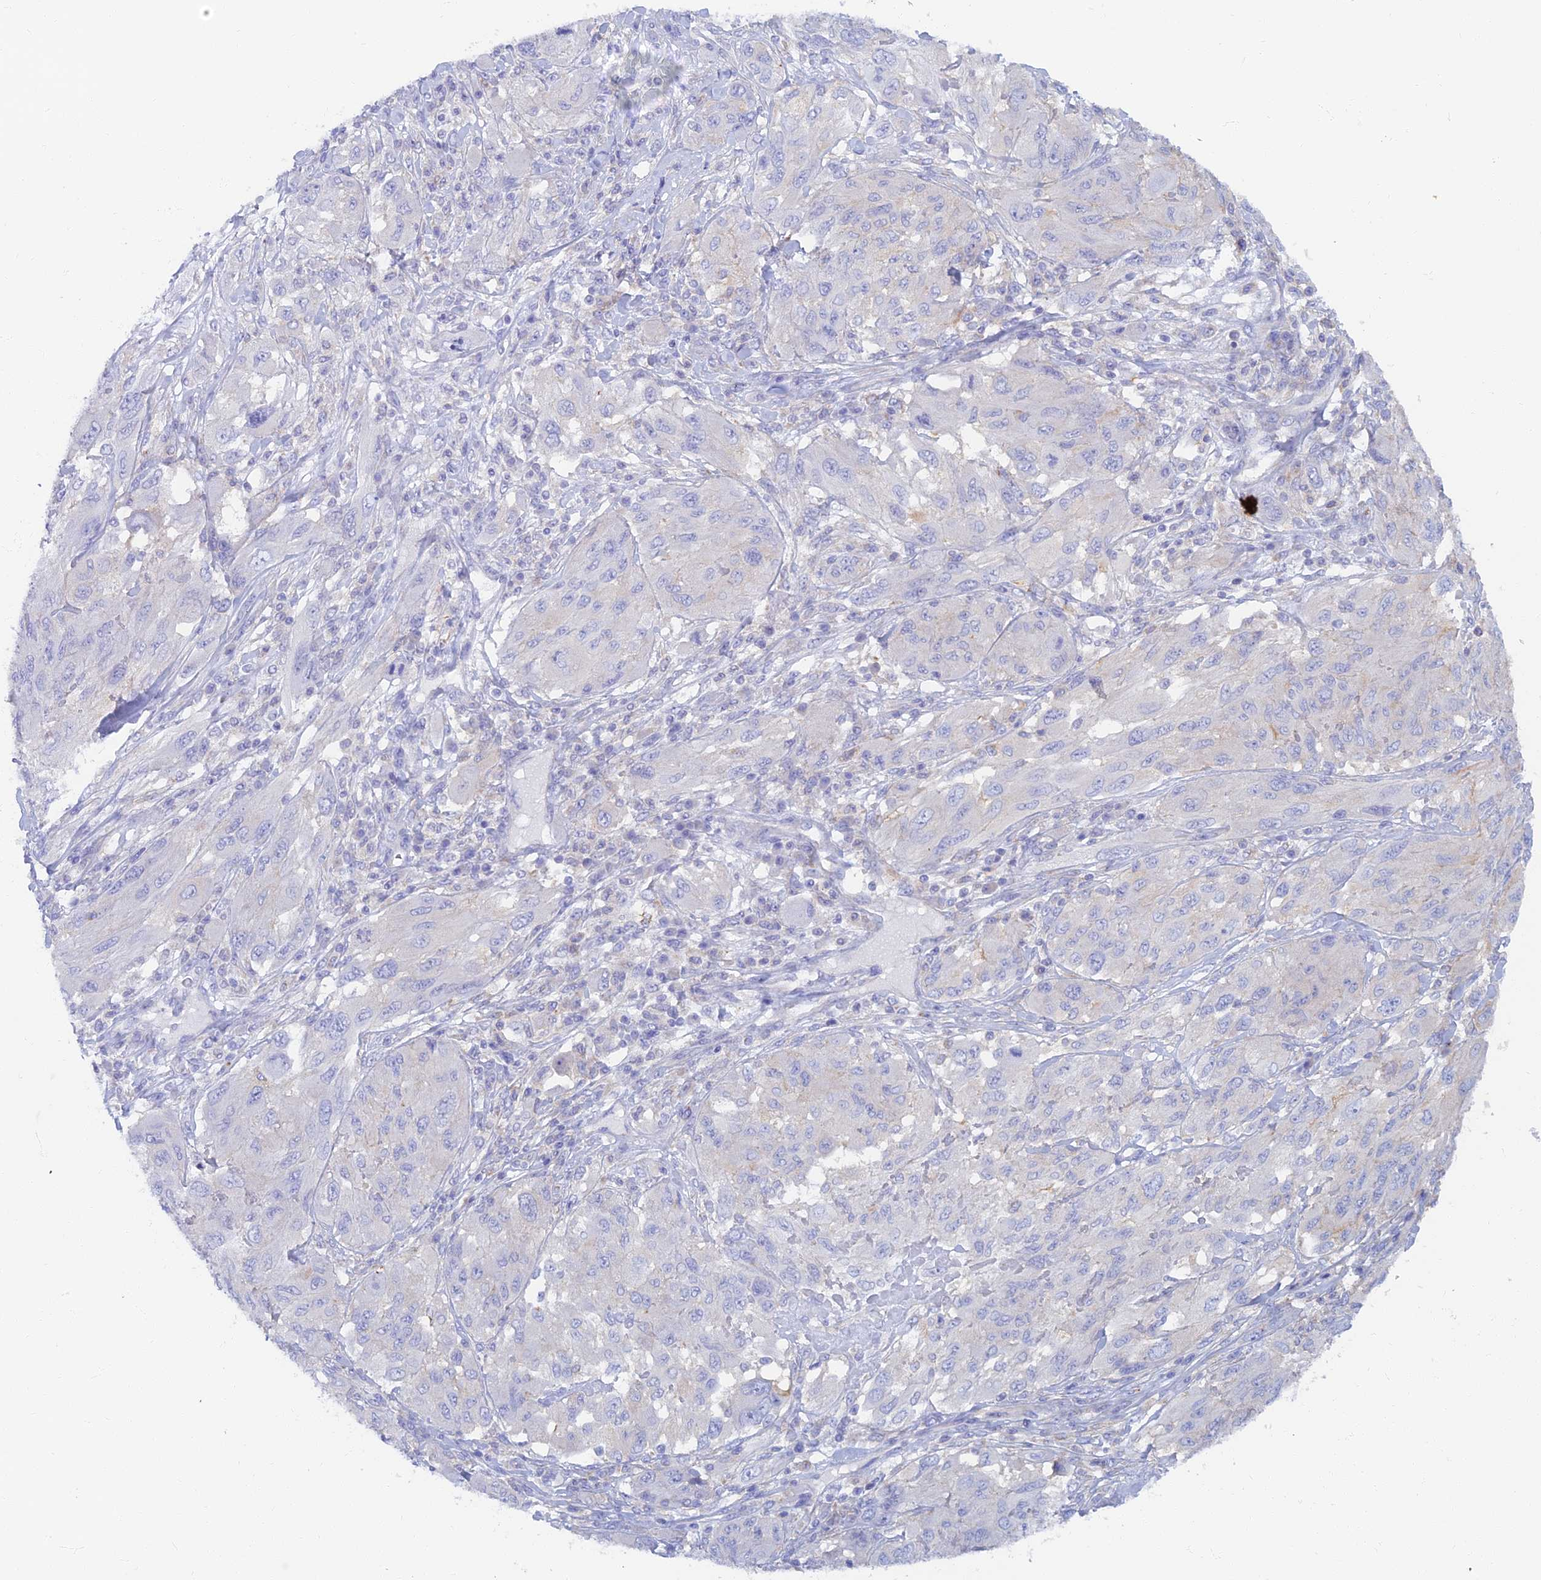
{"staining": {"intensity": "negative", "quantity": "none", "location": "none"}, "tissue": "melanoma", "cell_type": "Tumor cells", "image_type": "cancer", "snomed": [{"axis": "morphology", "description": "Malignant melanoma, NOS"}, {"axis": "topography", "description": "Skin"}], "caption": "DAB immunohistochemical staining of melanoma demonstrates no significant staining in tumor cells.", "gene": "TMEM44", "patient": {"sex": "female", "age": 91}}